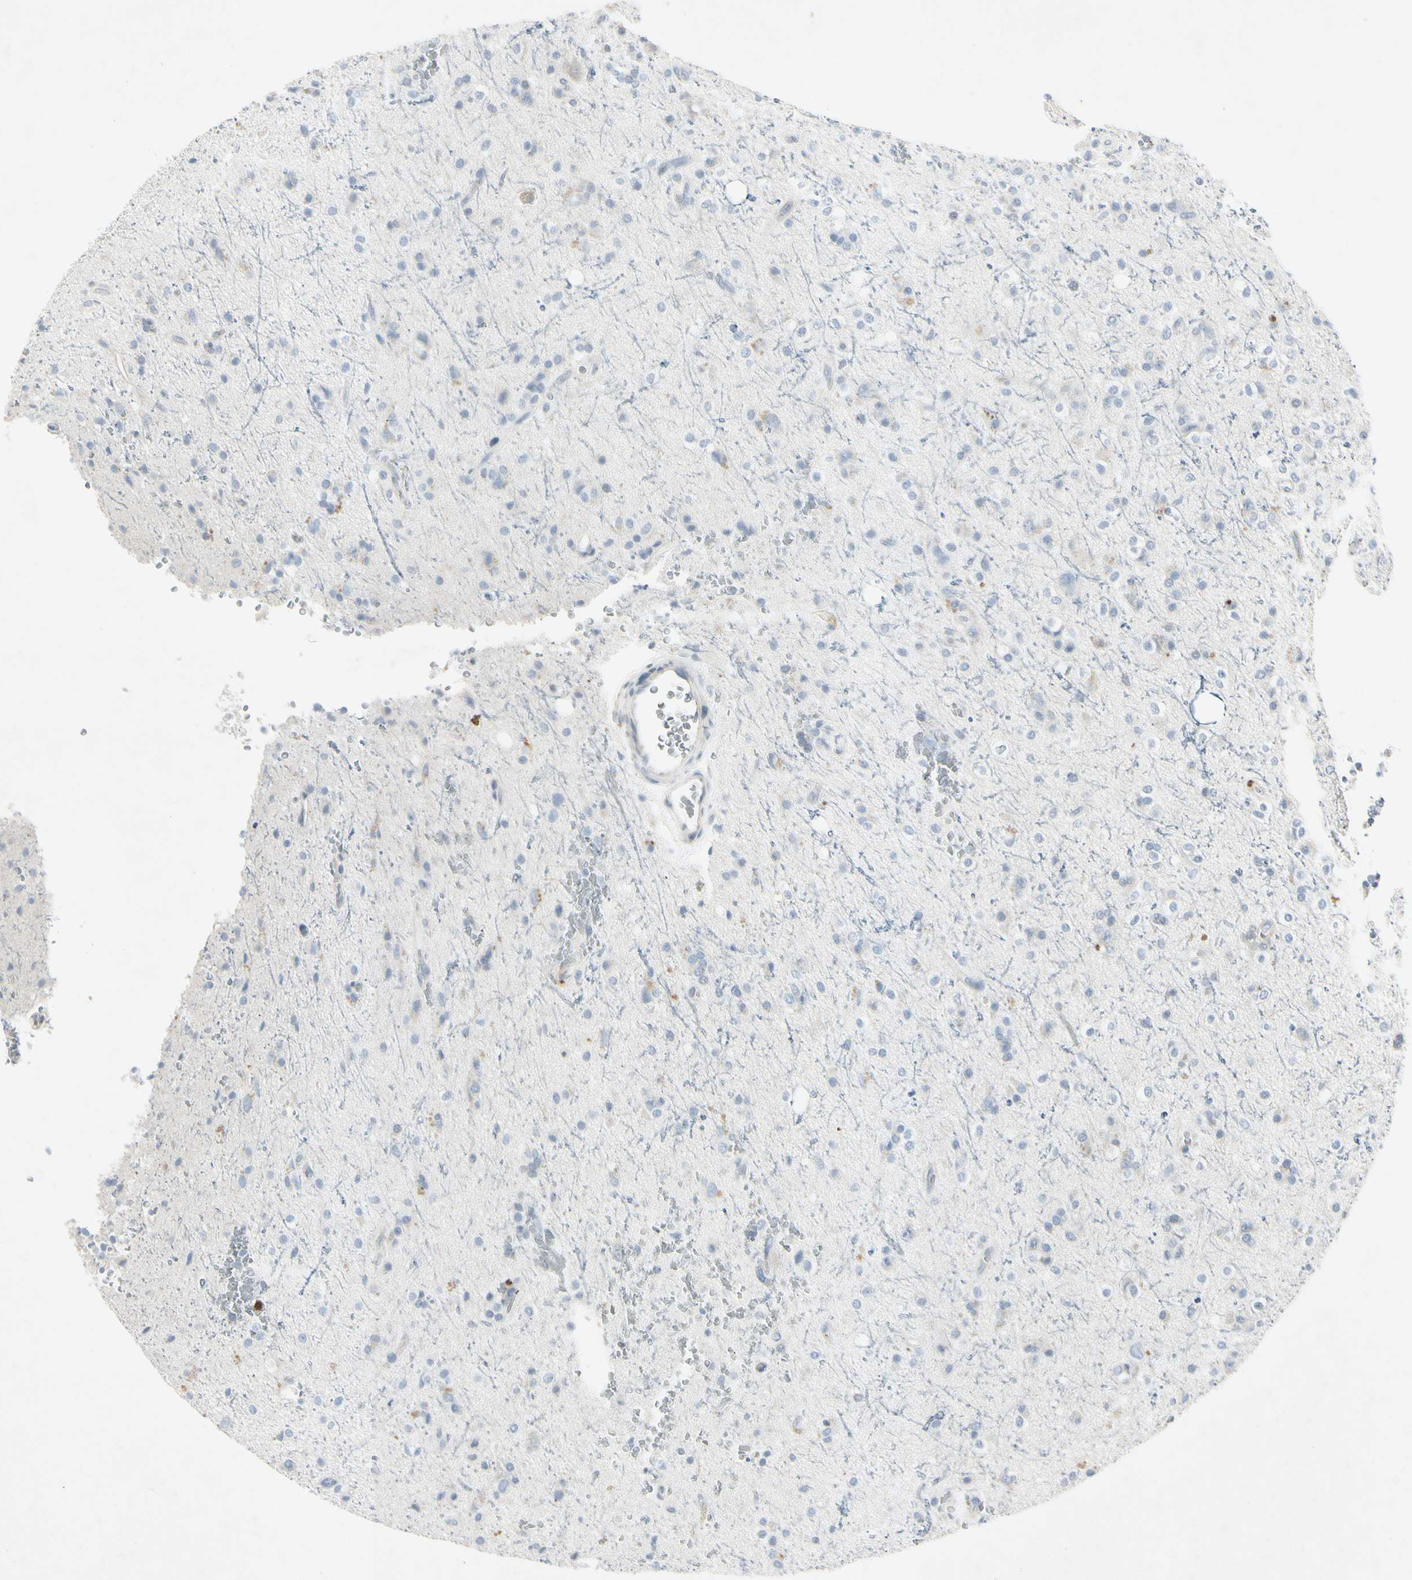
{"staining": {"intensity": "negative", "quantity": "none", "location": "none"}, "tissue": "glioma", "cell_type": "Tumor cells", "image_type": "cancer", "snomed": [{"axis": "morphology", "description": "Glioma, malignant, High grade"}, {"axis": "topography", "description": "Brain"}], "caption": "Tumor cells are negative for protein expression in human high-grade glioma (malignant). (DAB (3,3'-diaminobenzidine) IHC visualized using brightfield microscopy, high magnification).", "gene": "TEK", "patient": {"sex": "male", "age": 47}}